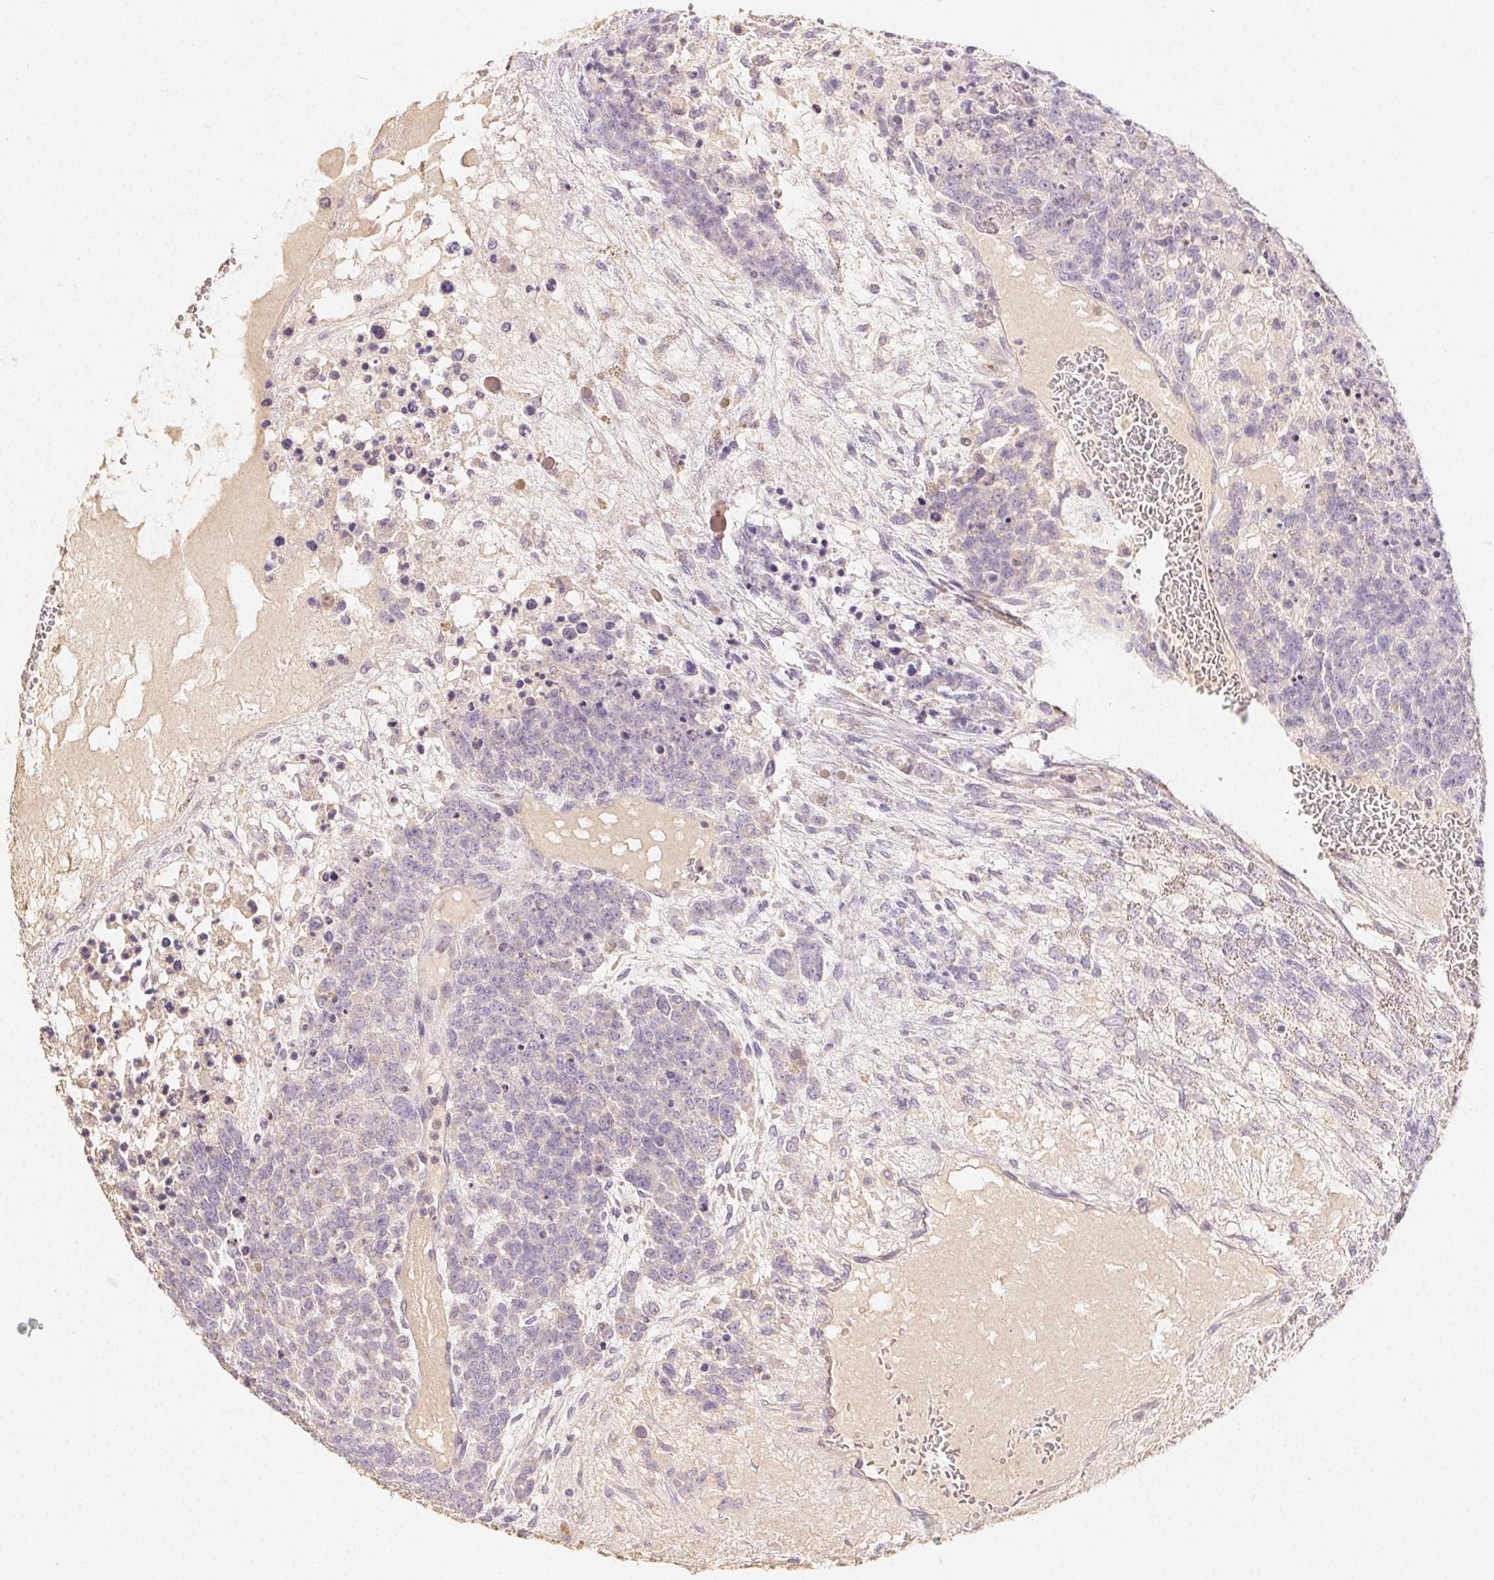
{"staining": {"intensity": "negative", "quantity": "none", "location": "none"}, "tissue": "testis cancer", "cell_type": "Tumor cells", "image_type": "cancer", "snomed": [{"axis": "morphology", "description": "Carcinoma, Embryonal, NOS"}, {"axis": "topography", "description": "Testis"}], "caption": "IHC image of neoplastic tissue: human embryonal carcinoma (testis) stained with DAB shows no significant protein positivity in tumor cells.", "gene": "ACVR1B", "patient": {"sex": "male", "age": 23}}